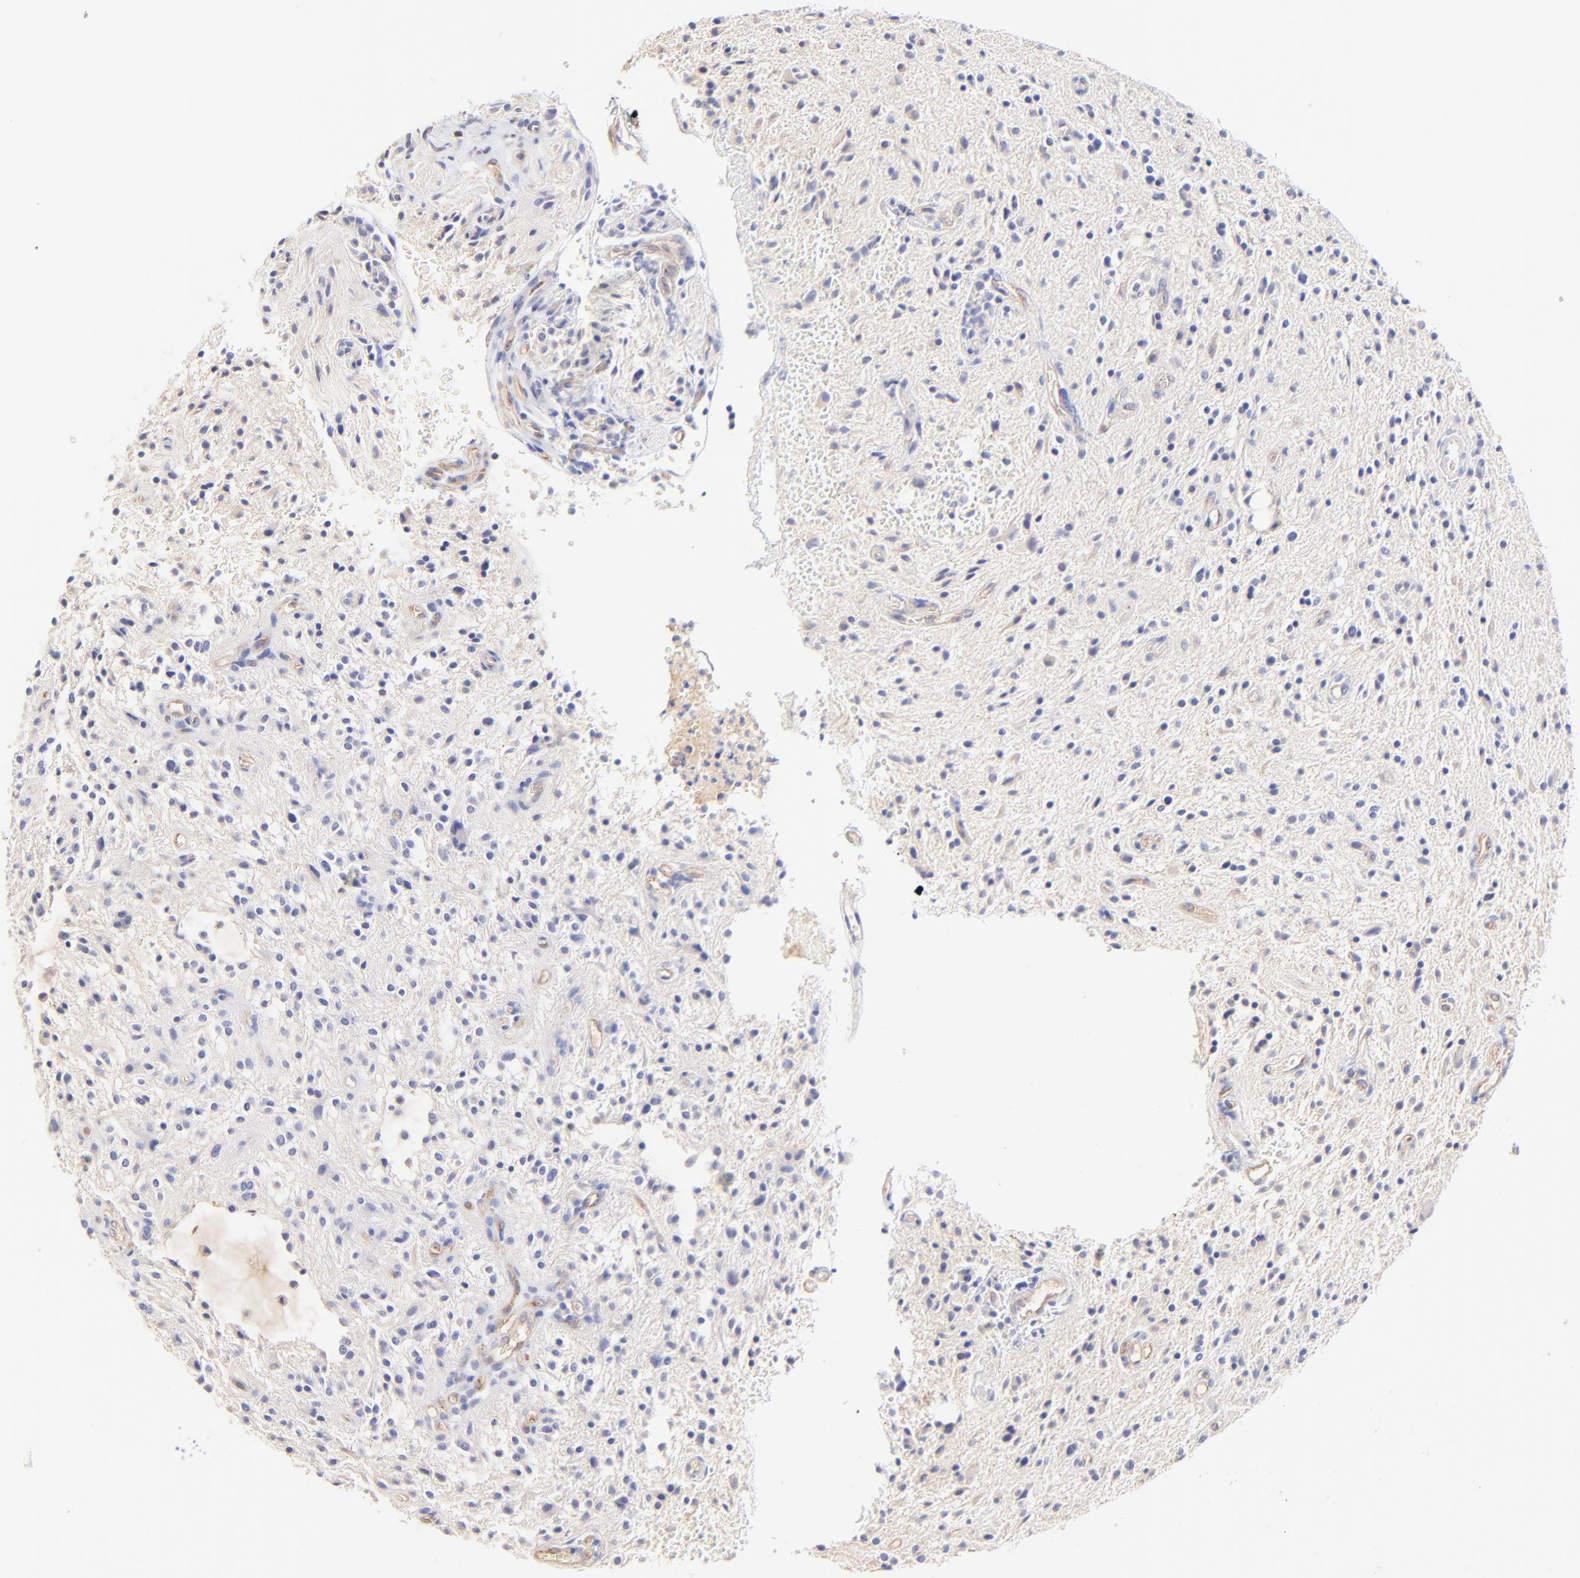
{"staining": {"intensity": "negative", "quantity": "none", "location": "none"}, "tissue": "glioma", "cell_type": "Tumor cells", "image_type": "cancer", "snomed": [{"axis": "morphology", "description": "Glioma, malignant, NOS"}, {"axis": "topography", "description": "Cerebellum"}], "caption": "Glioma (malignant) was stained to show a protein in brown. There is no significant positivity in tumor cells.", "gene": "ASB9", "patient": {"sex": "female", "age": 10}}